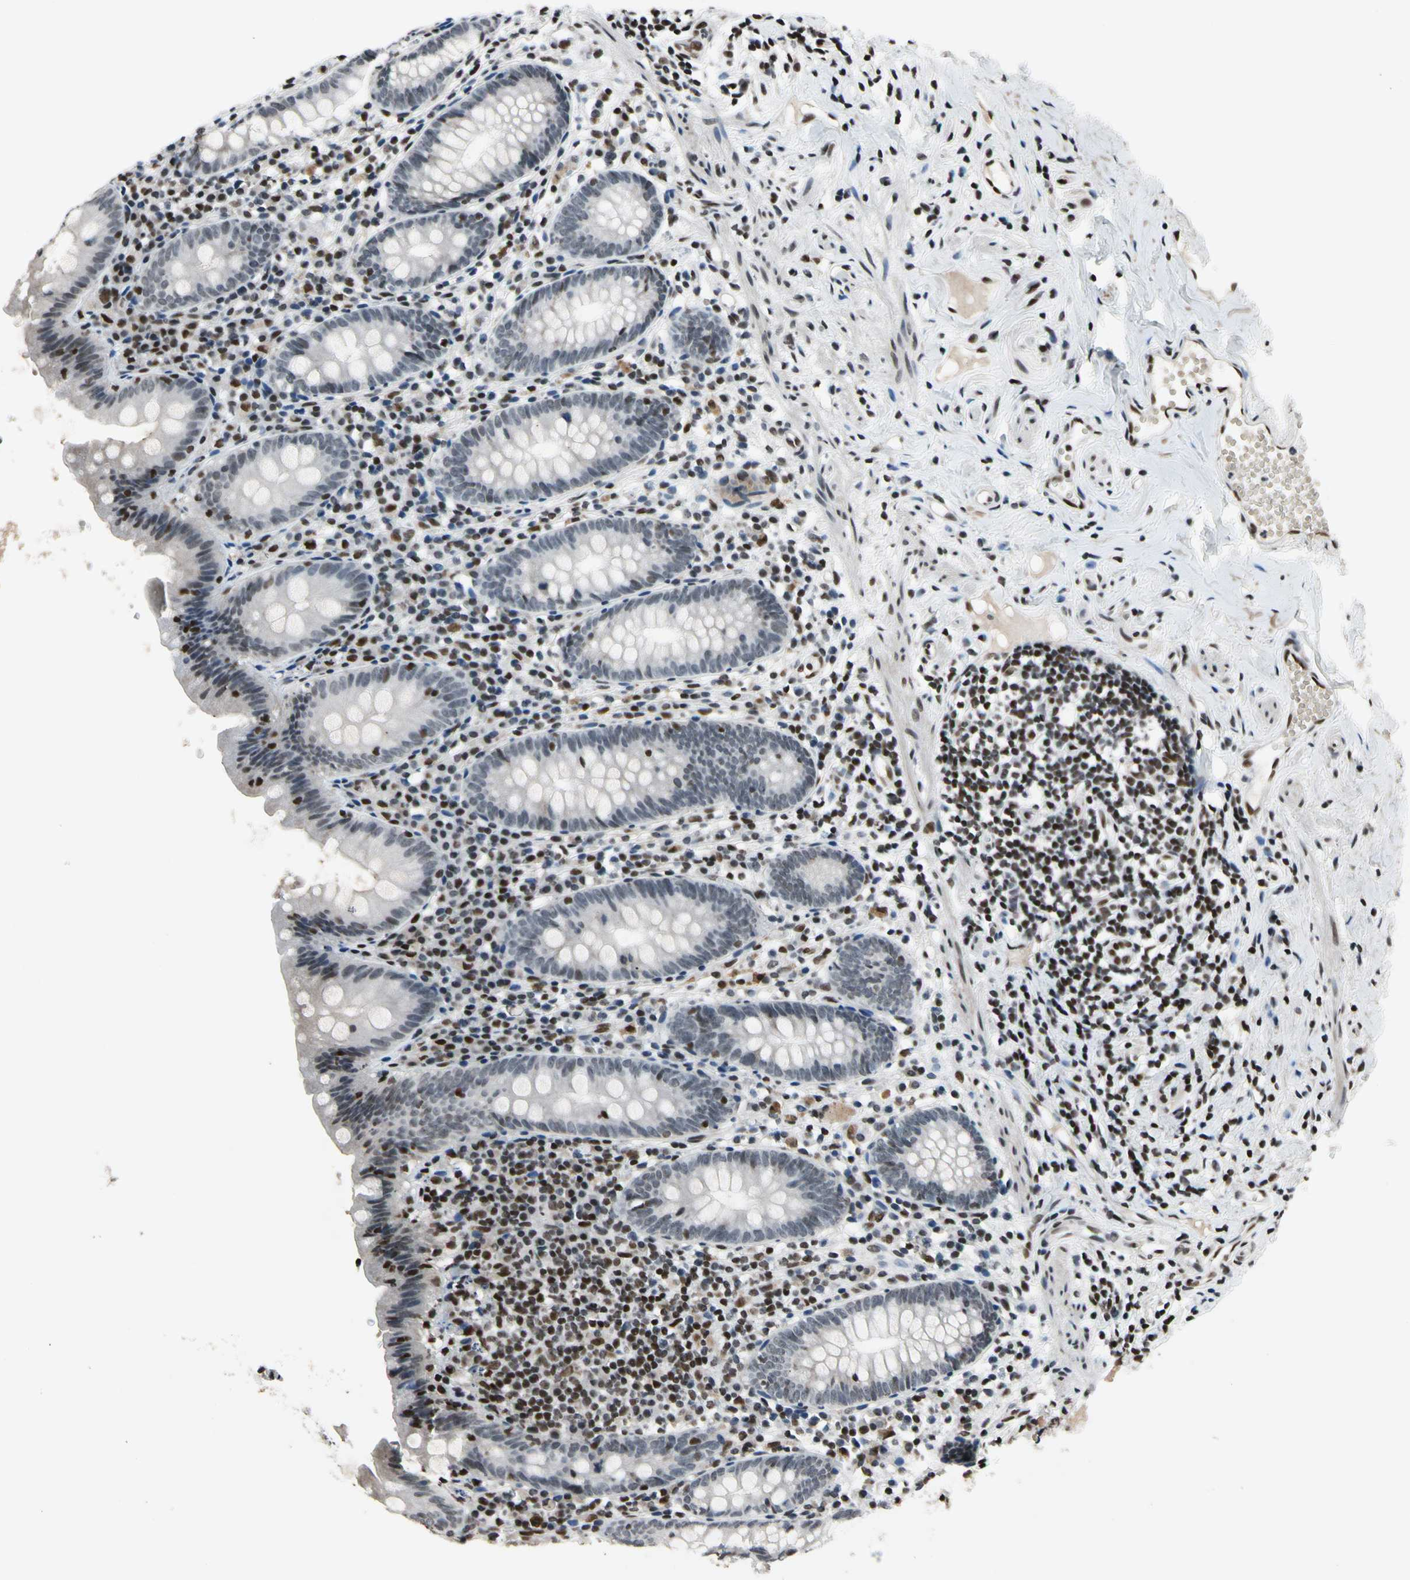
{"staining": {"intensity": "moderate", "quantity": "<25%", "location": "nuclear"}, "tissue": "appendix", "cell_type": "Glandular cells", "image_type": "normal", "snomed": [{"axis": "morphology", "description": "Normal tissue, NOS"}, {"axis": "topography", "description": "Appendix"}], "caption": "Appendix was stained to show a protein in brown. There is low levels of moderate nuclear positivity in about <25% of glandular cells.", "gene": "RECQL", "patient": {"sex": "male", "age": 52}}